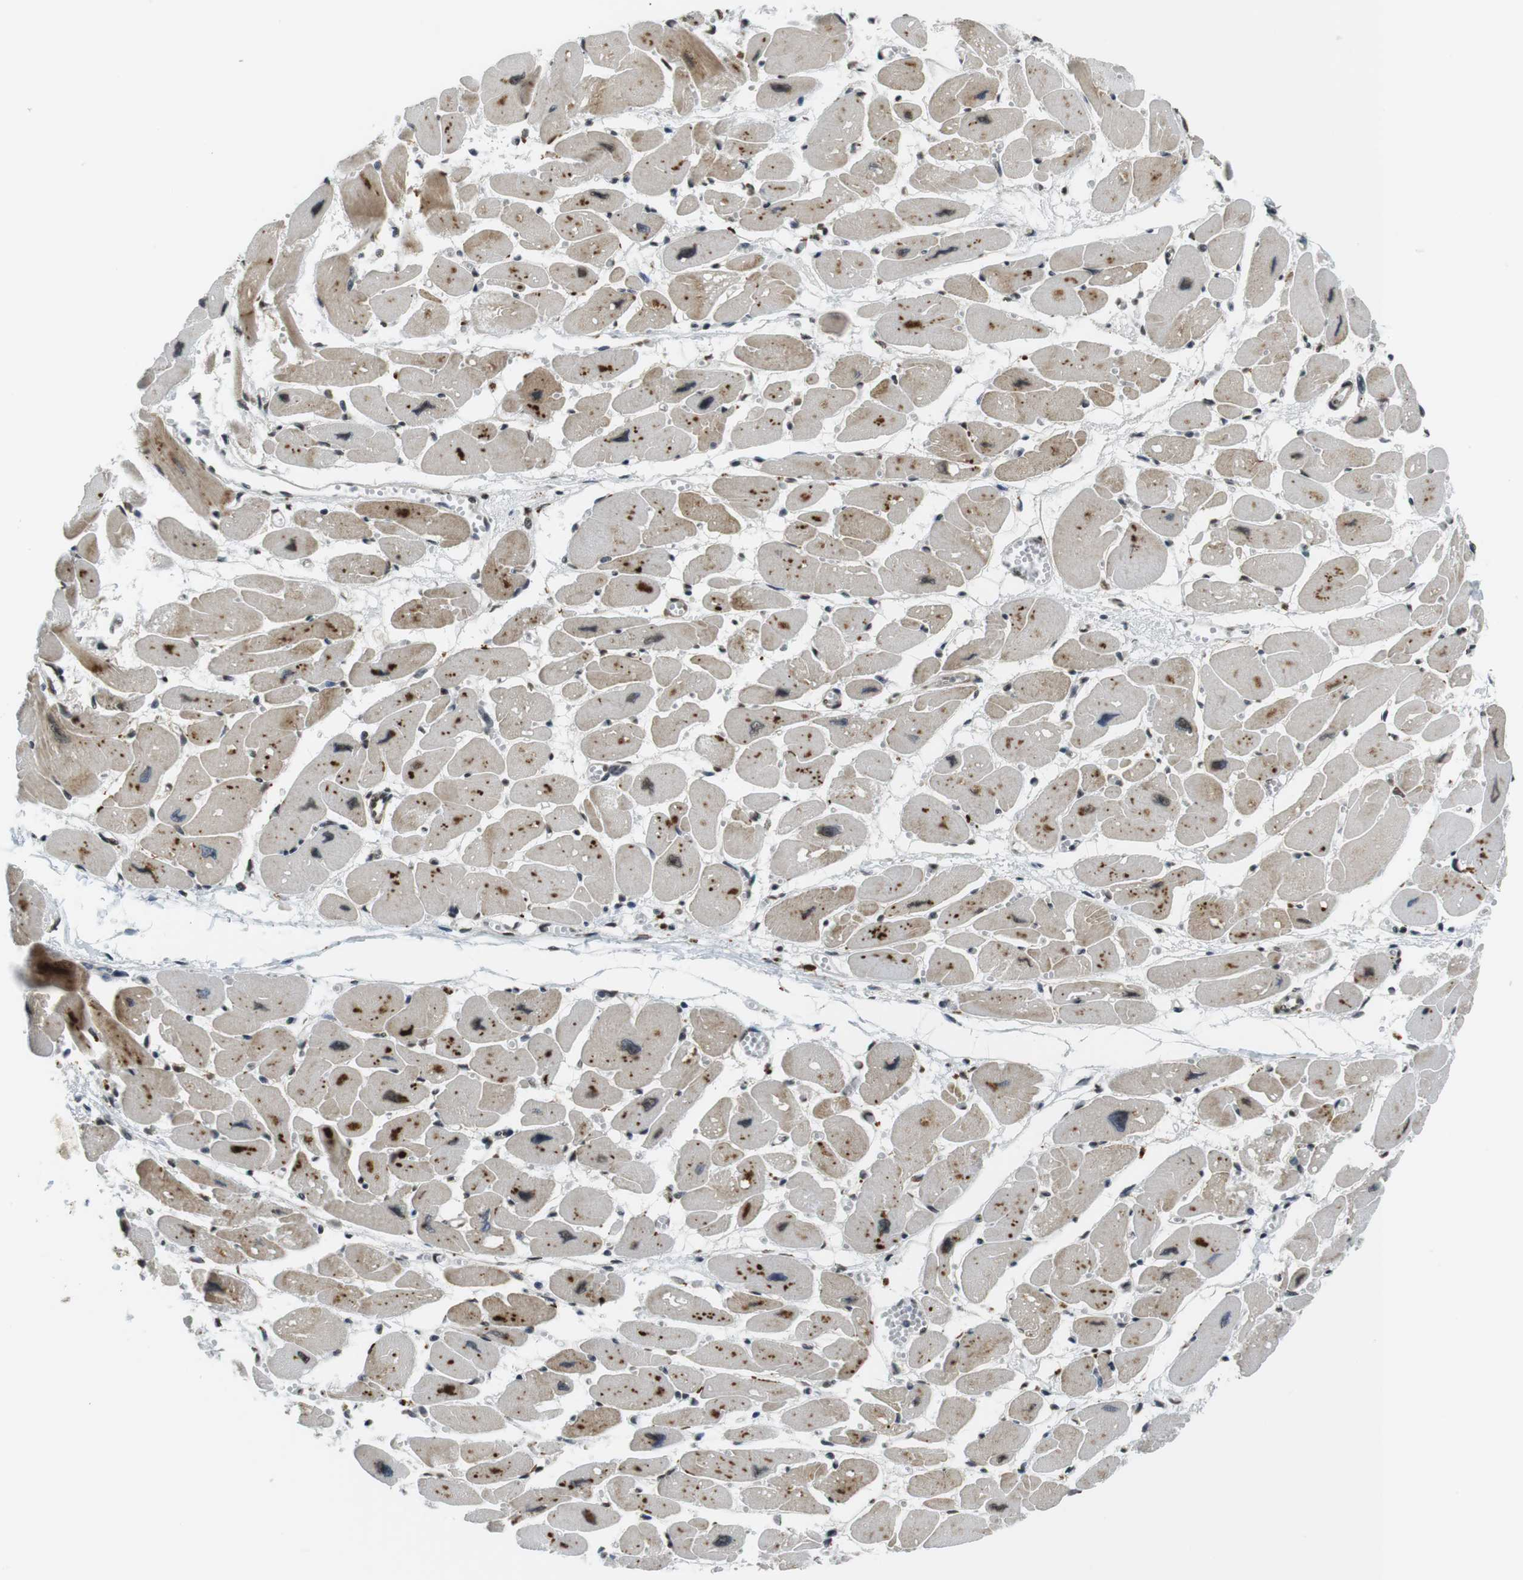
{"staining": {"intensity": "moderate", "quantity": ">75%", "location": "cytoplasmic/membranous,nuclear"}, "tissue": "heart muscle", "cell_type": "Cardiomyocytes", "image_type": "normal", "snomed": [{"axis": "morphology", "description": "Normal tissue, NOS"}, {"axis": "topography", "description": "Heart"}], "caption": "Protein positivity by immunohistochemistry (IHC) displays moderate cytoplasmic/membranous,nuclear staining in about >75% of cardiomyocytes in benign heart muscle. The staining was performed using DAB (3,3'-diaminobenzidine) to visualize the protein expression in brown, while the nuclei were stained in blue with hematoxylin (Magnification: 20x).", "gene": "USP7", "patient": {"sex": "female", "age": 54}}